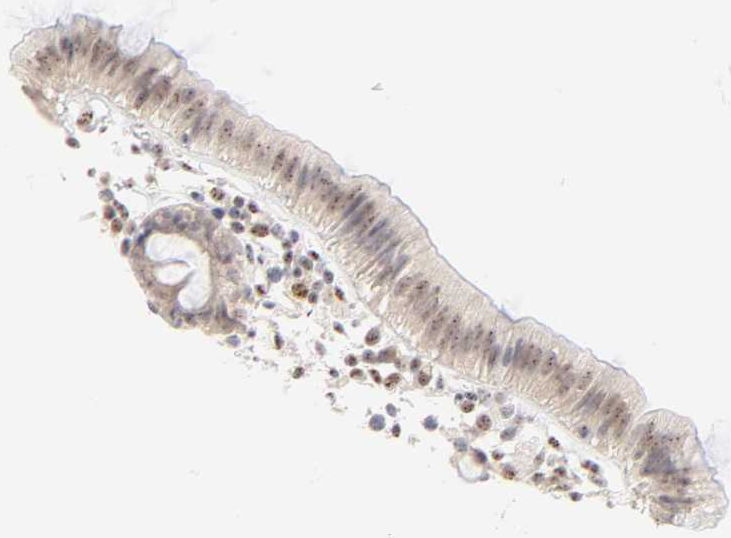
{"staining": {"intensity": "weak", "quantity": "<25%", "location": "nuclear"}, "tissue": "colon", "cell_type": "Glandular cells", "image_type": "normal", "snomed": [{"axis": "morphology", "description": "Normal tissue, NOS"}, {"axis": "topography", "description": "Colon"}], "caption": "A high-resolution image shows immunohistochemistry (IHC) staining of benign colon, which displays no significant positivity in glandular cells.", "gene": "NFIL3", "patient": {"sex": "male", "age": 14}}